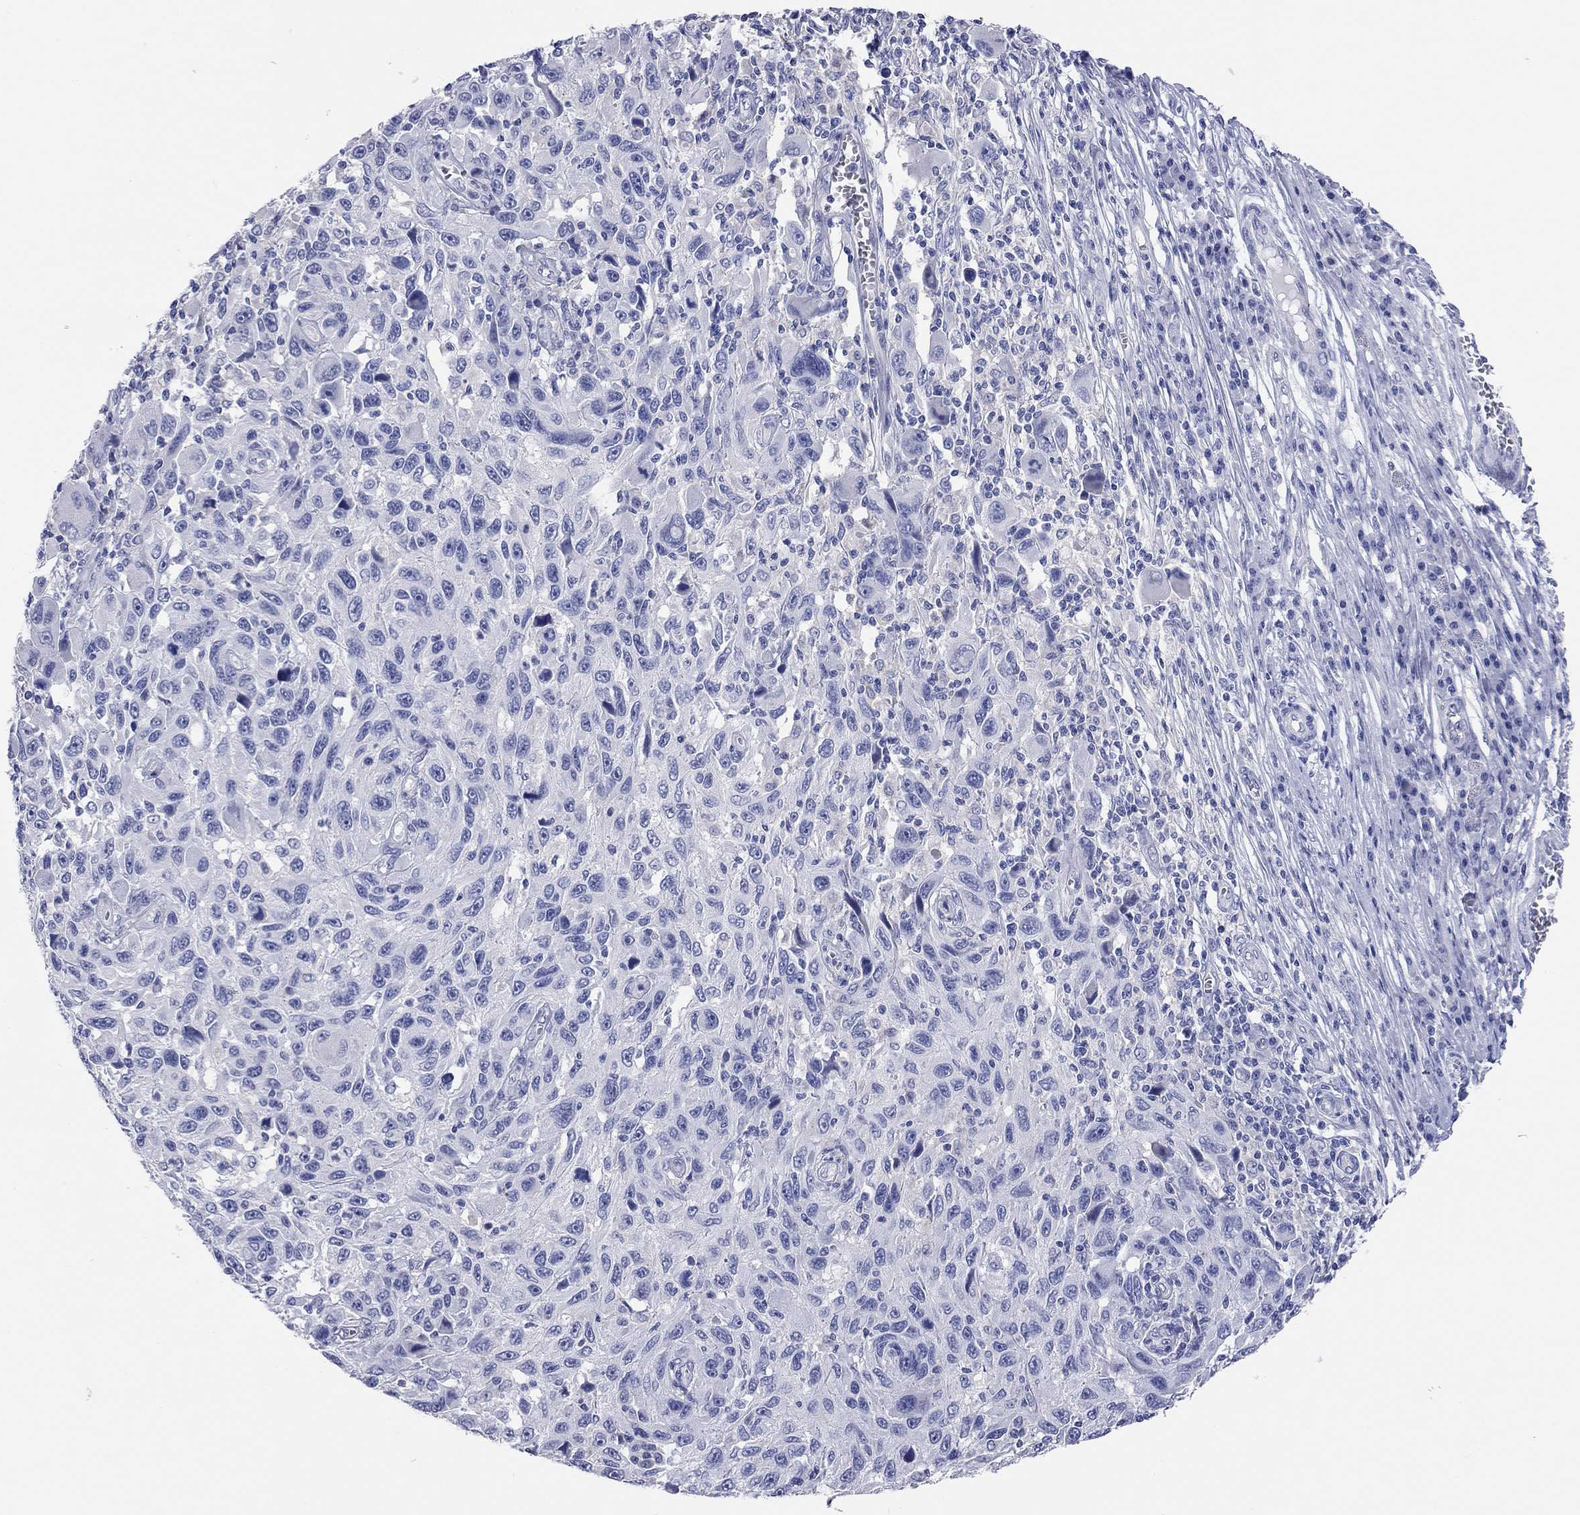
{"staining": {"intensity": "negative", "quantity": "none", "location": "none"}, "tissue": "melanoma", "cell_type": "Tumor cells", "image_type": "cancer", "snomed": [{"axis": "morphology", "description": "Malignant melanoma, NOS"}, {"axis": "topography", "description": "Skin"}], "caption": "Histopathology image shows no protein staining in tumor cells of melanoma tissue.", "gene": "TMEM221", "patient": {"sex": "male", "age": 53}}